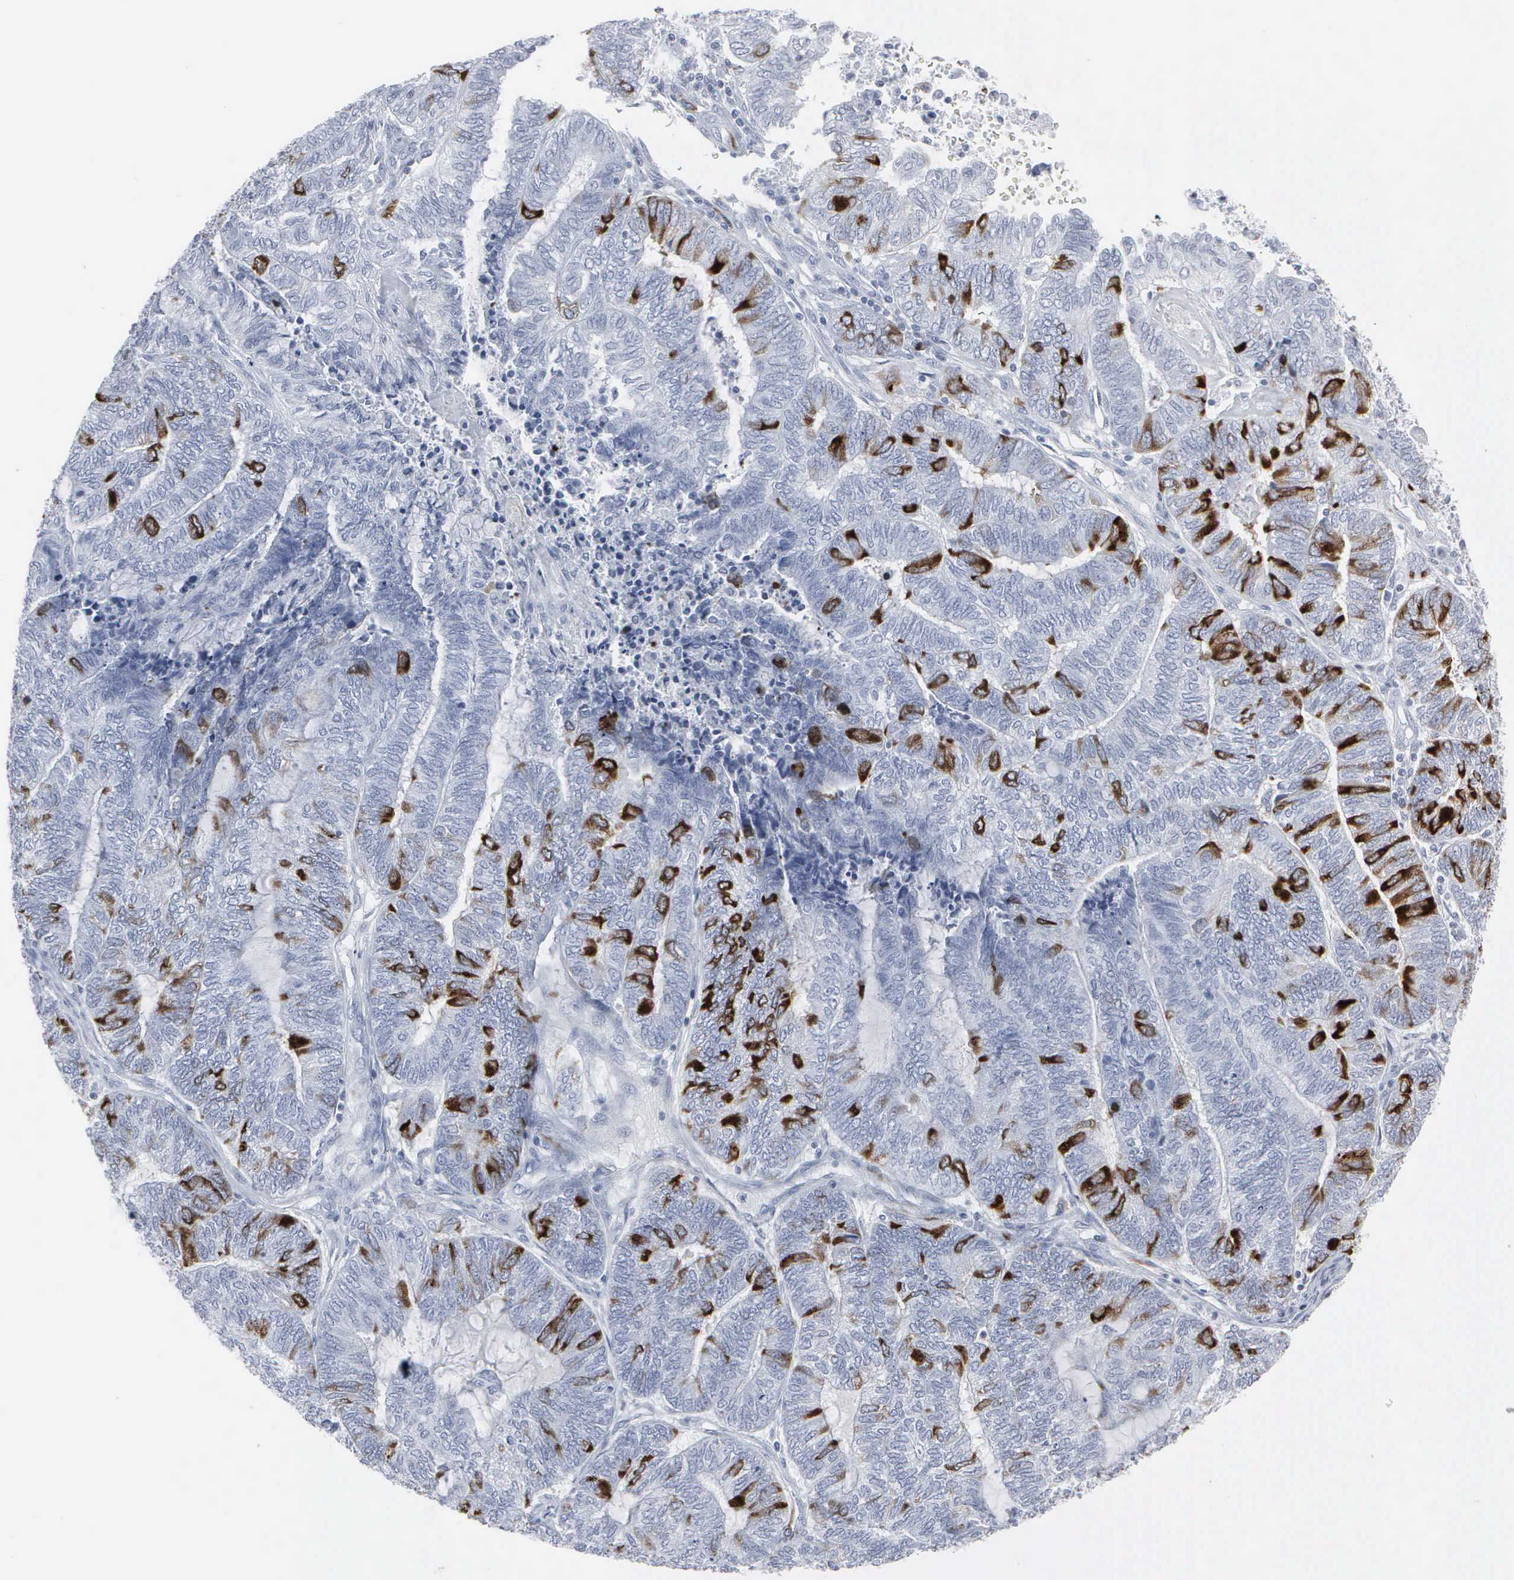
{"staining": {"intensity": "strong", "quantity": "<25%", "location": "cytoplasmic/membranous,nuclear"}, "tissue": "endometrial cancer", "cell_type": "Tumor cells", "image_type": "cancer", "snomed": [{"axis": "morphology", "description": "Adenocarcinoma, NOS"}, {"axis": "topography", "description": "Uterus"}, {"axis": "topography", "description": "Endometrium"}], "caption": "Human endometrial adenocarcinoma stained with a protein marker exhibits strong staining in tumor cells.", "gene": "CCNB1", "patient": {"sex": "female", "age": 70}}